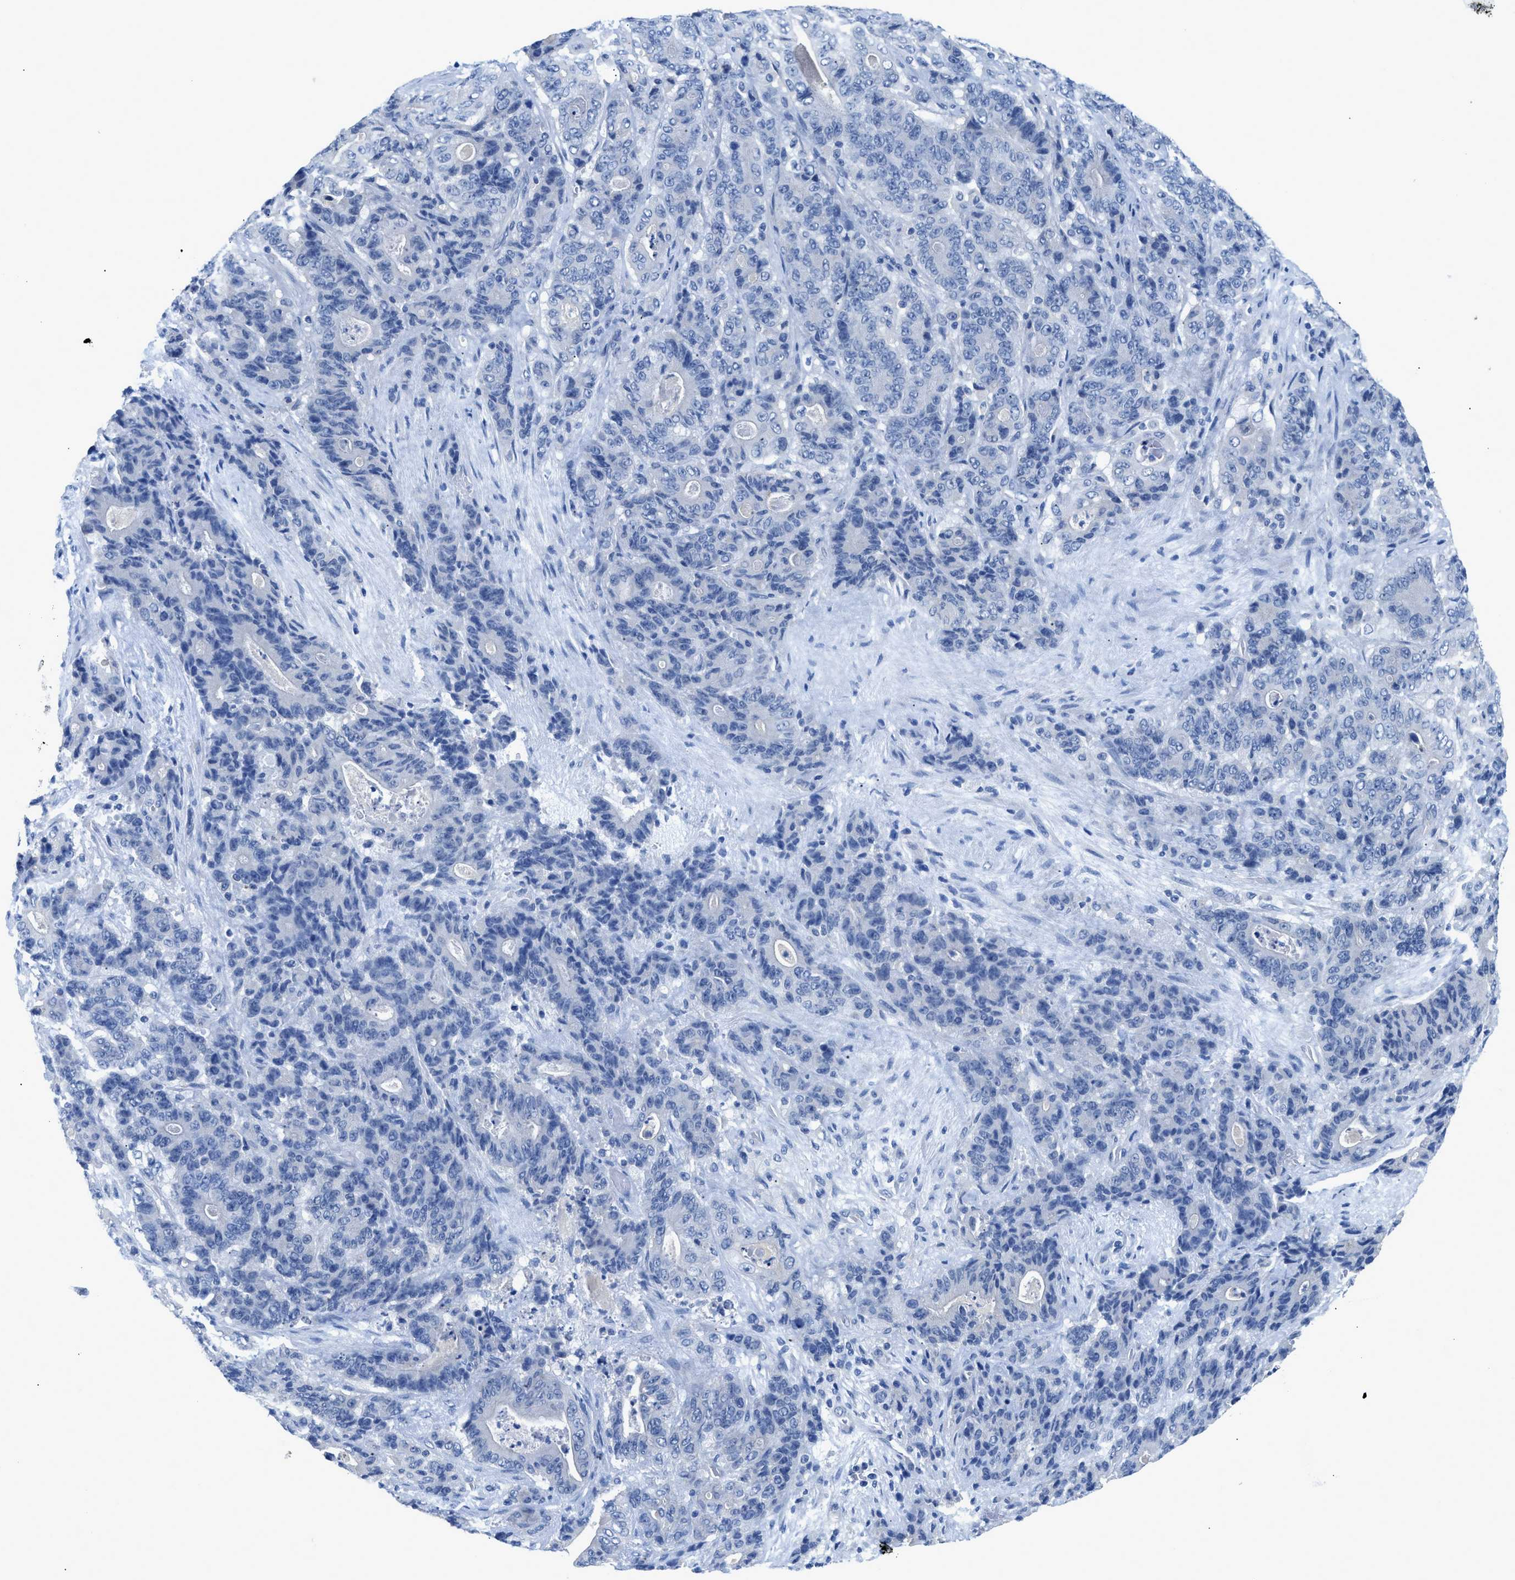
{"staining": {"intensity": "negative", "quantity": "none", "location": "none"}, "tissue": "stomach cancer", "cell_type": "Tumor cells", "image_type": "cancer", "snomed": [{"axis": "morphology", "description": "Adenocarcinoma, NOS"}, {"axis": "topography", "description": "Stomach"}], "caption": "Protein analysis of stomach cancer displays no significant staining in tumor cells.", "gene": "SLC10A6", "patient": {"sex": "female", "age": 73}}